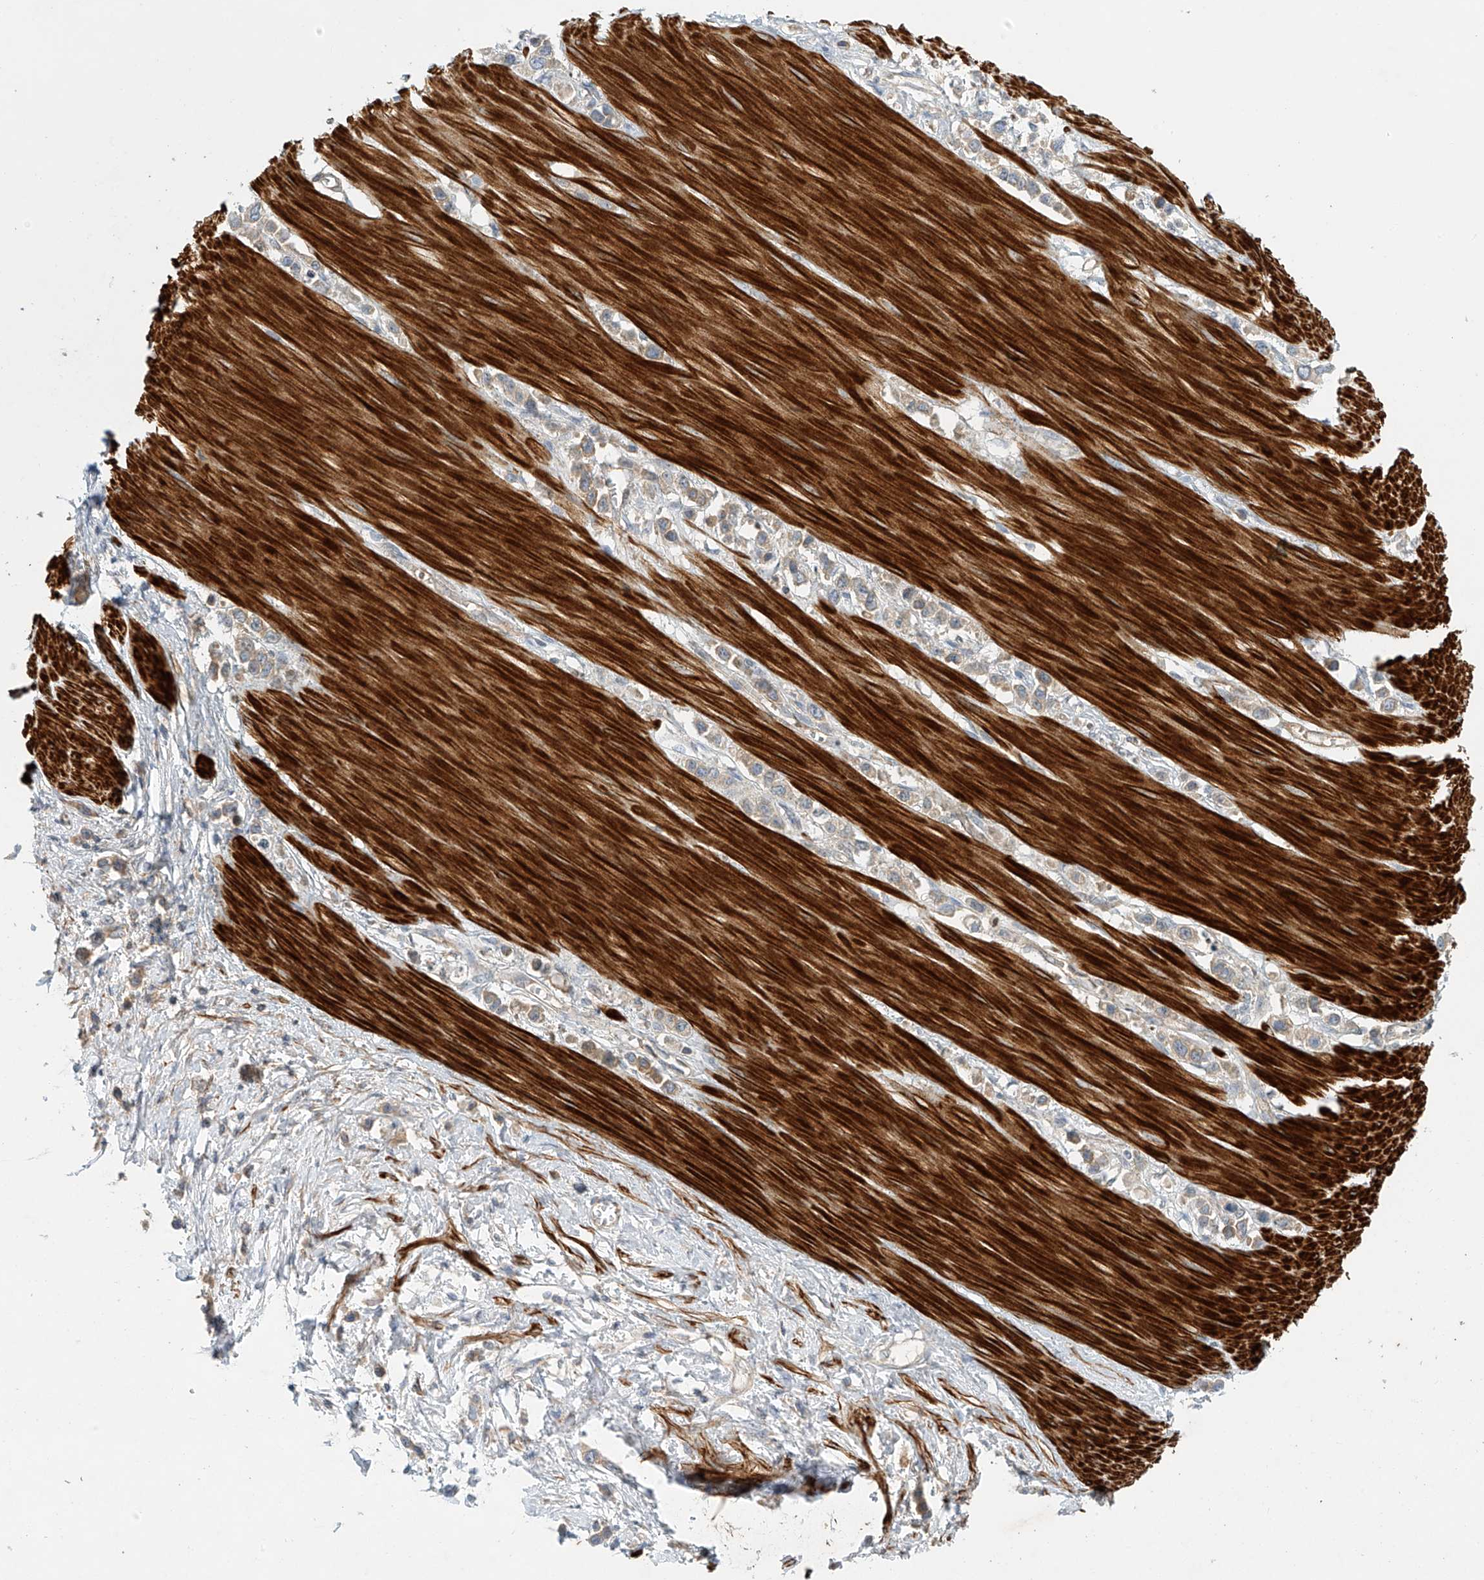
{"staining": {"intensity": "weak", "quantity": "25%-75%", "location": "cytoplasmic/membranous"}, "tissue": "stomach cancer", "cell_type": "Tumor cells", "image_type": "cancer", "snomed": [{"axis": "morphology", "description": "Adenocarcinoma, NOS"}, {"axis": "topography", "description": "Stomach"}], "caption": "Tumor cells show low levels of weak cytoplasmic/membranous staining in approximately 25%-75% of cells in human stomach cancer.", "gene": "LYRM9", "patient": {"sex": "female", "age": 65}}